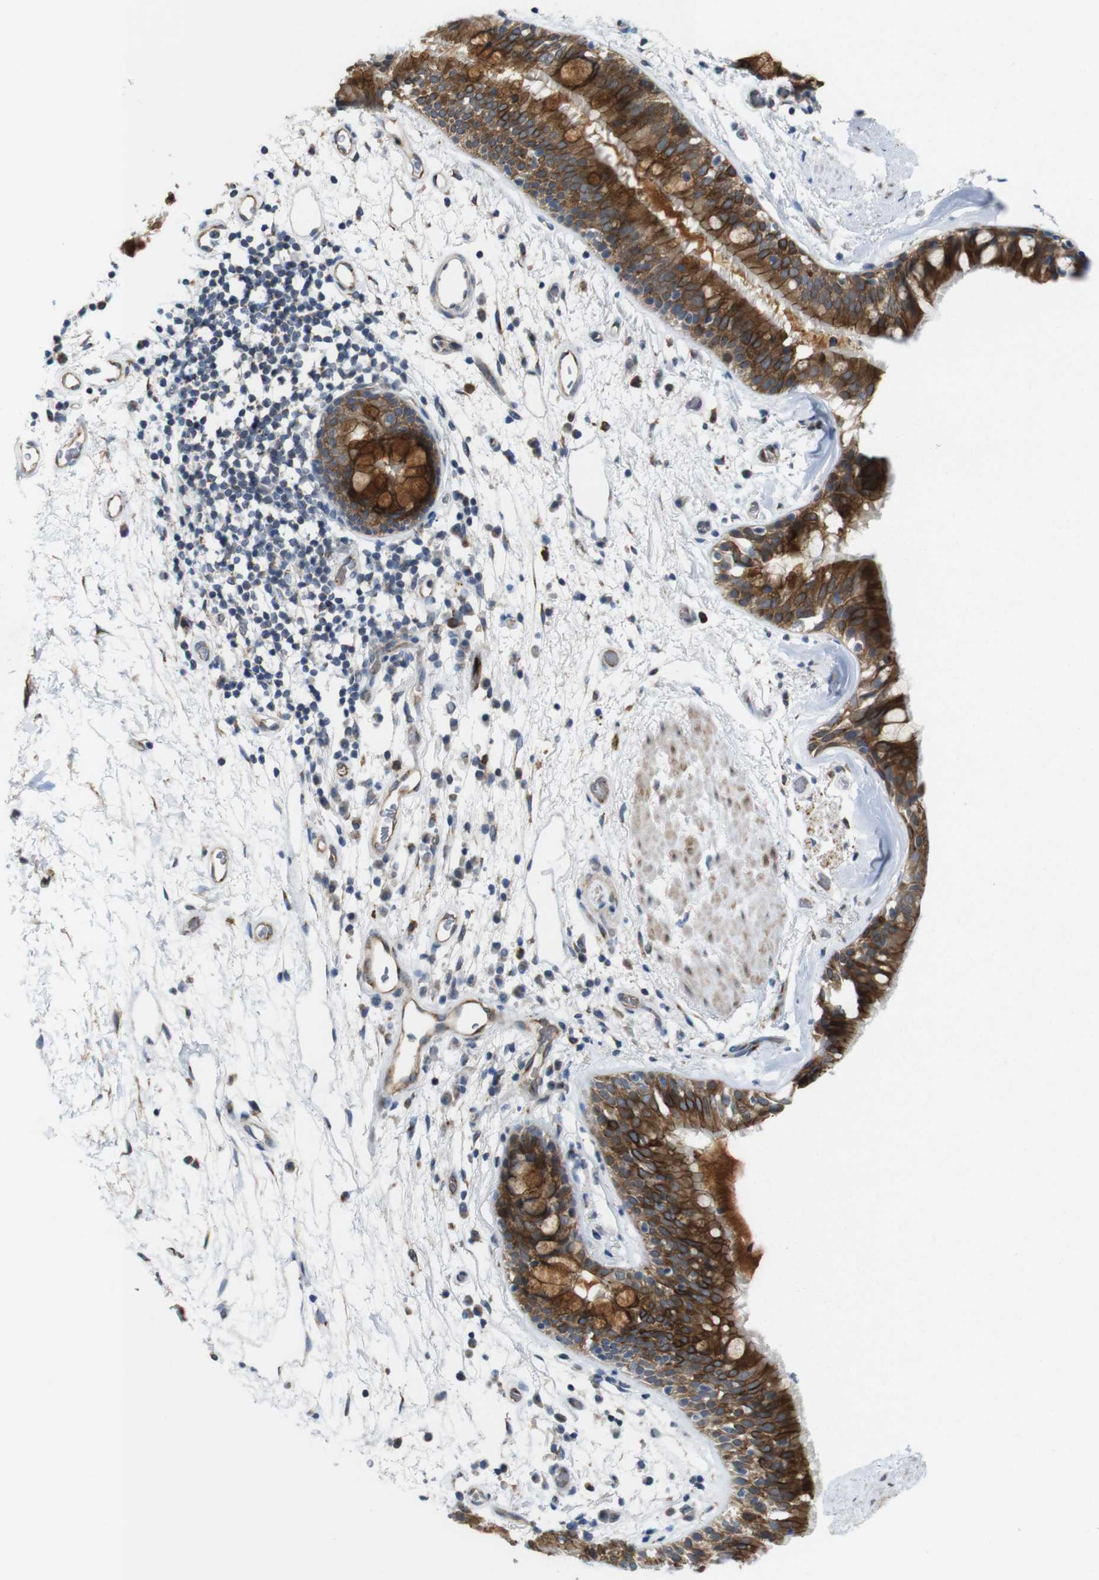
{"staining": {"intensity": "strong", "quantity": ">75%", "location": "cytoplasmic/membranous"}, "tissue": "bronchus", "cell_type": "Respiratory epithelial cells", "image_type": "normal", "snomed": [{"axis": "morphology", "description": "Normal tissue, NOS"}, {"axis": "morphology", "description": "Adenocarcinoma, NOS"}, {"axis": "topography", "description": "Bronchus"}, {"axis": "topography", "description": "Lung"}], "caption": "Respiratory epithelial cells exhibit high levels of strong cytoplasmic/membranous staining in about >75% of cells in normal human bronchus. (IHC, brightfield microscopy, high magnification).", "gene": "EFCAB14", "patient": {"sex": "female", "age": 54}}